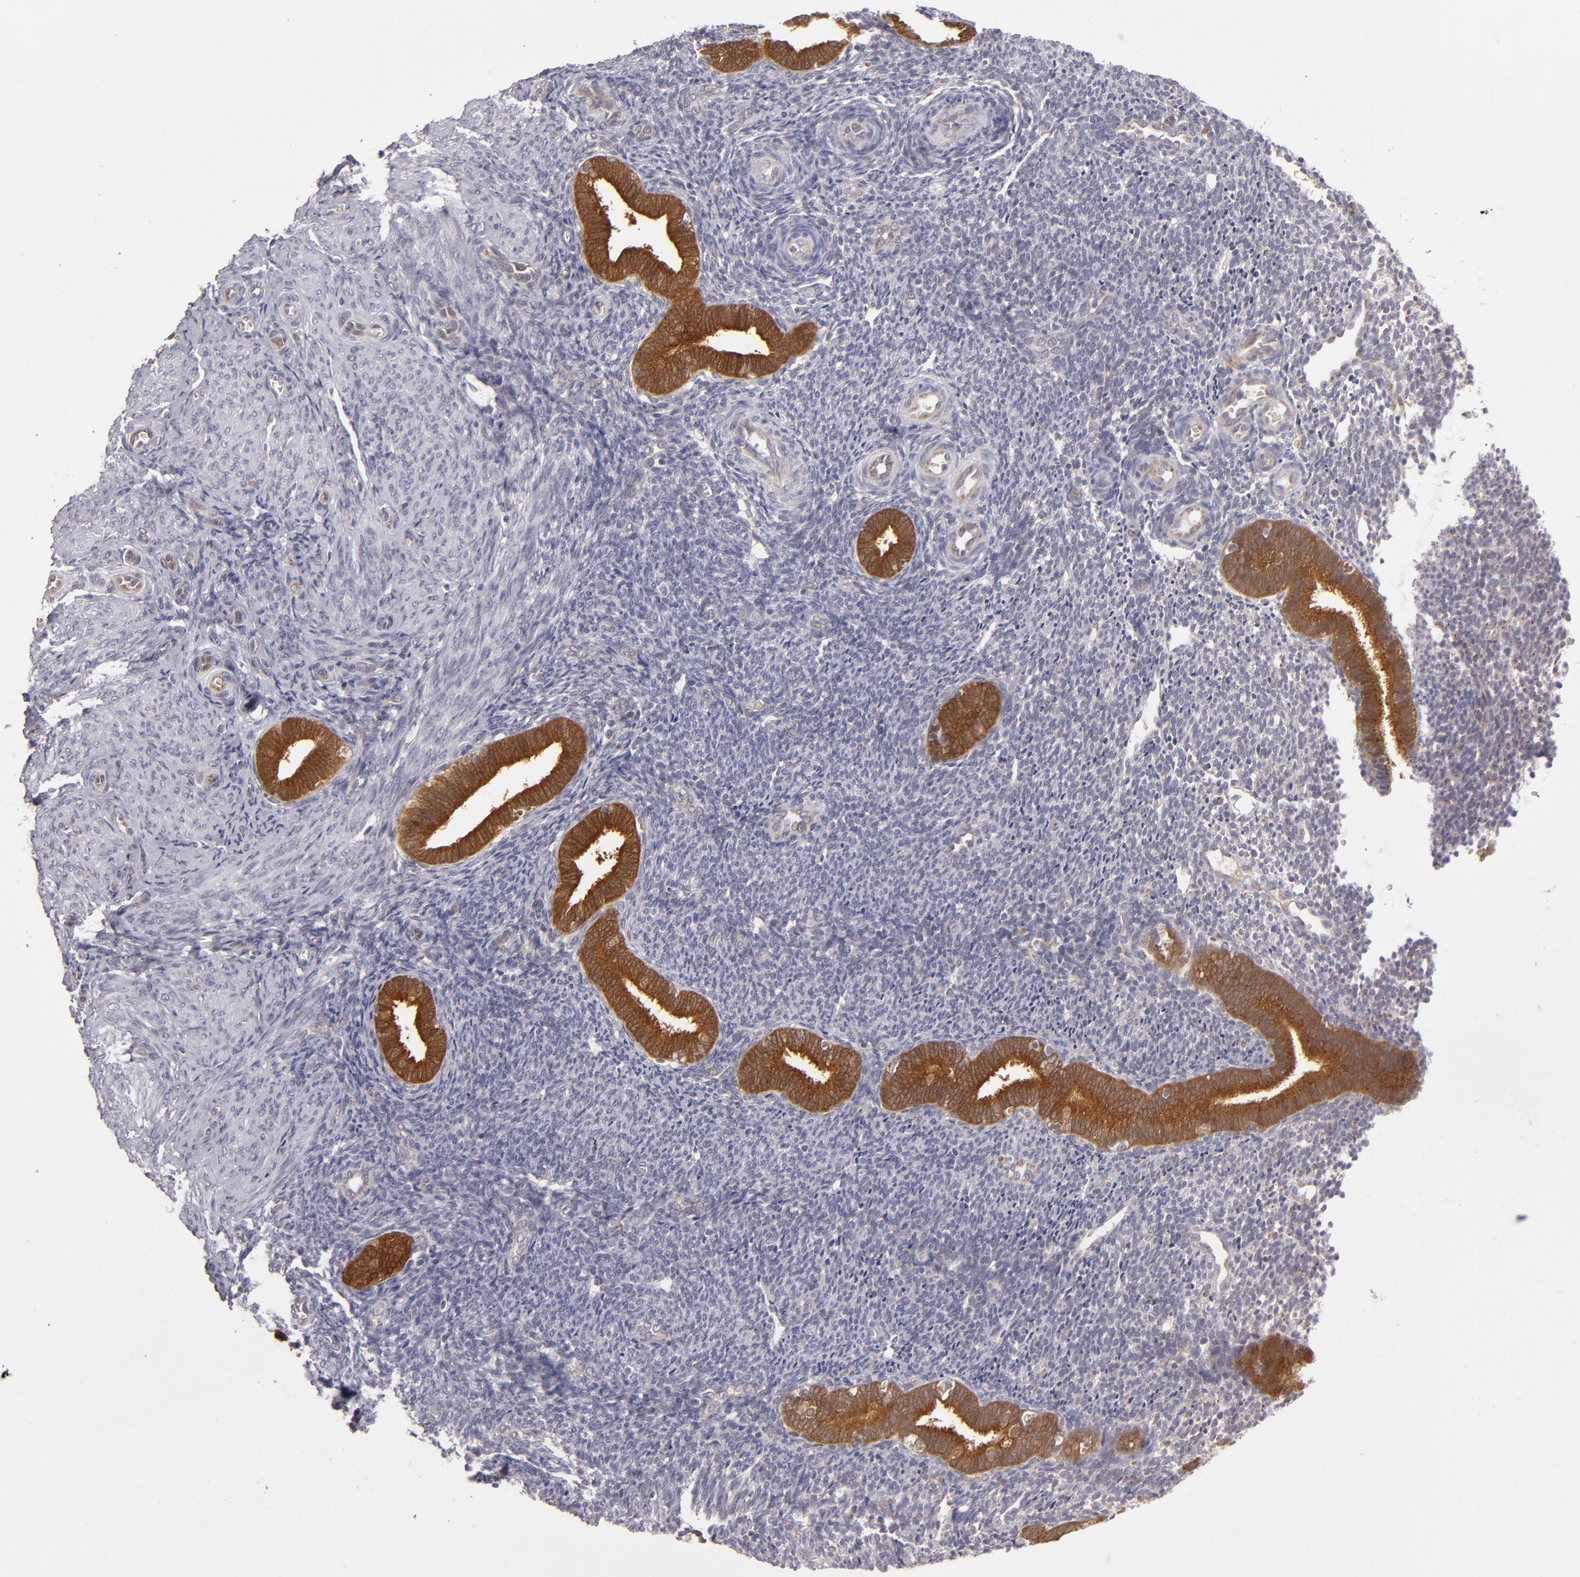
{"staining": {"intensity": "negative", "quantity": "none", "location": "none"}, "tissue": "endometrium", "cell_type": "Cells in endometrial stroma", "image_type": "normal", "snomed": [{"axis": "morphology", "description": "Normal tissue, NOS"}, {"axis": "topography", "description": "Endometrium"}], "caption": "Cells in endometrial stroma are negative for brown protein staining in unremarkable endometrium. (Brightfield microscopy of DAB immunohistochemistry (IHC) at high magnification).", "gene": "SH2D4A", "patient": {"sex": "female", "age": 27}}